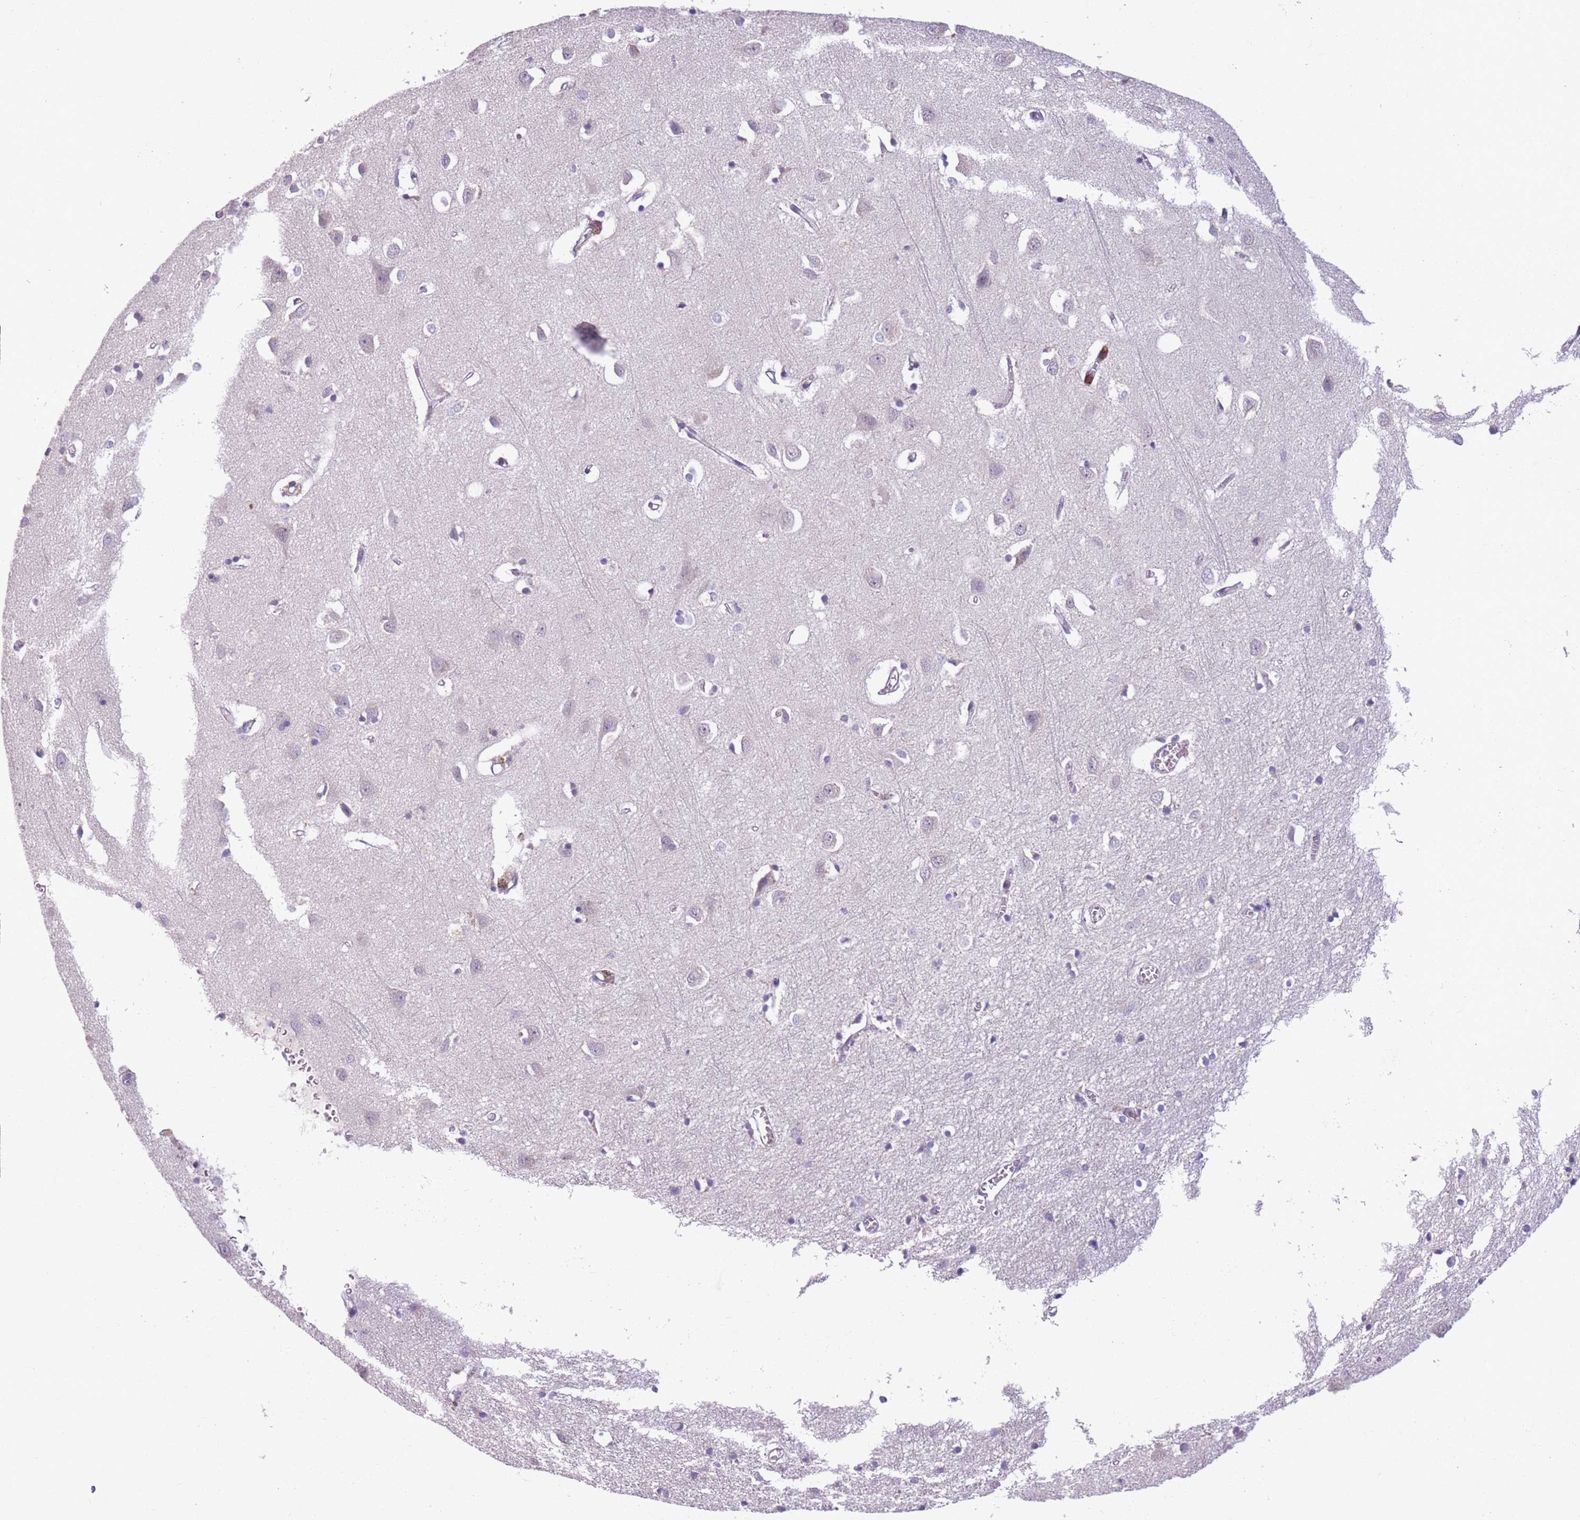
{"staining": {"intensity": "moderate", "quantity": "25%-75%", "location": "cytoplasmic/membranous"}, "tissue": "cerebral cortex", "cell_type": "Endothelial cells", "image_type": "normal", "snomed": [{"axis": "morphology", "description": "Normal tissue, NOS"}, {"axis": "topography", "description": "Cerebral cortex"}], "caption": "Immunohistochemistry (IHC) staining of unremarkable cerebral cortex, which reveals medium levels of moderate cytoplasmic/membranous staining in approximately 25%-75% of endothelial cells indicating moderate cytoplasmic/membranous protein staining. The staining was performed using DAB (brown) for protein detection and nuclei were counterstained in hematoxylin (blue).", "gene": "JAML", "patient": {"sex": "female", "age": 64}}